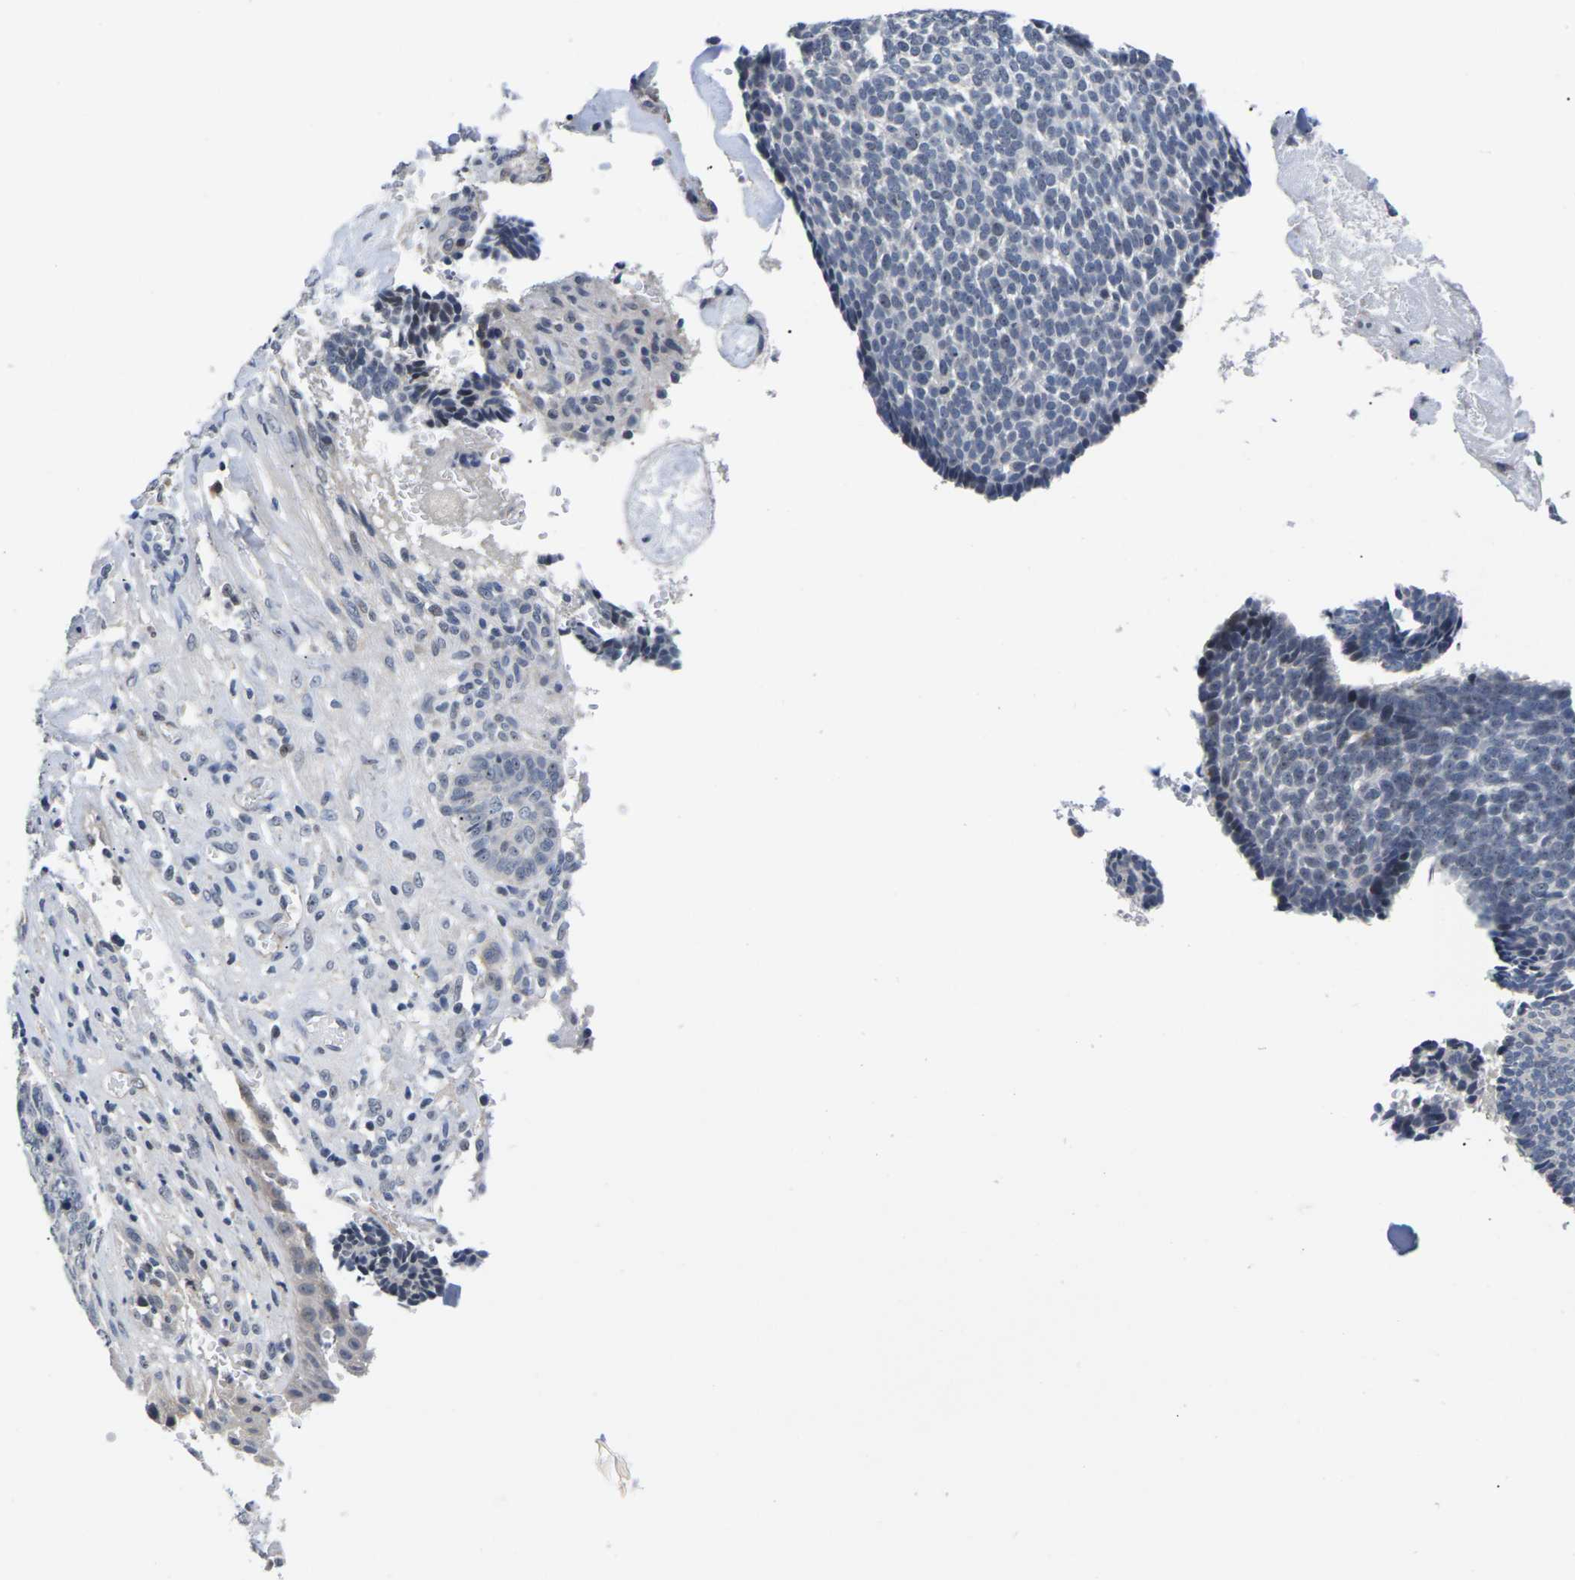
{"staining": {"intensity": "negative", "quantity": "none", "location": "none"}, "tissue": "skin cancer", "cell_type": "Tumor cells", "image_type": "cancer", "snomed": [{"axis": "morphology", "description": "Basal cell carcinoma"}, {"axis": "topography", "description": "Skin"}], "caption": "Immunohistochemistry (IHC) histopathology image of human skin cancer stained for a protein (brown), which reveals no expression in tumor cells. Brightfield microscopy of immunohistochemistry stained with DAB (brown) and hematoxylin (blue), captured at high magnification.", "gene": "ST6GAL2", "patient": {"sex": "male", "age": 84}}